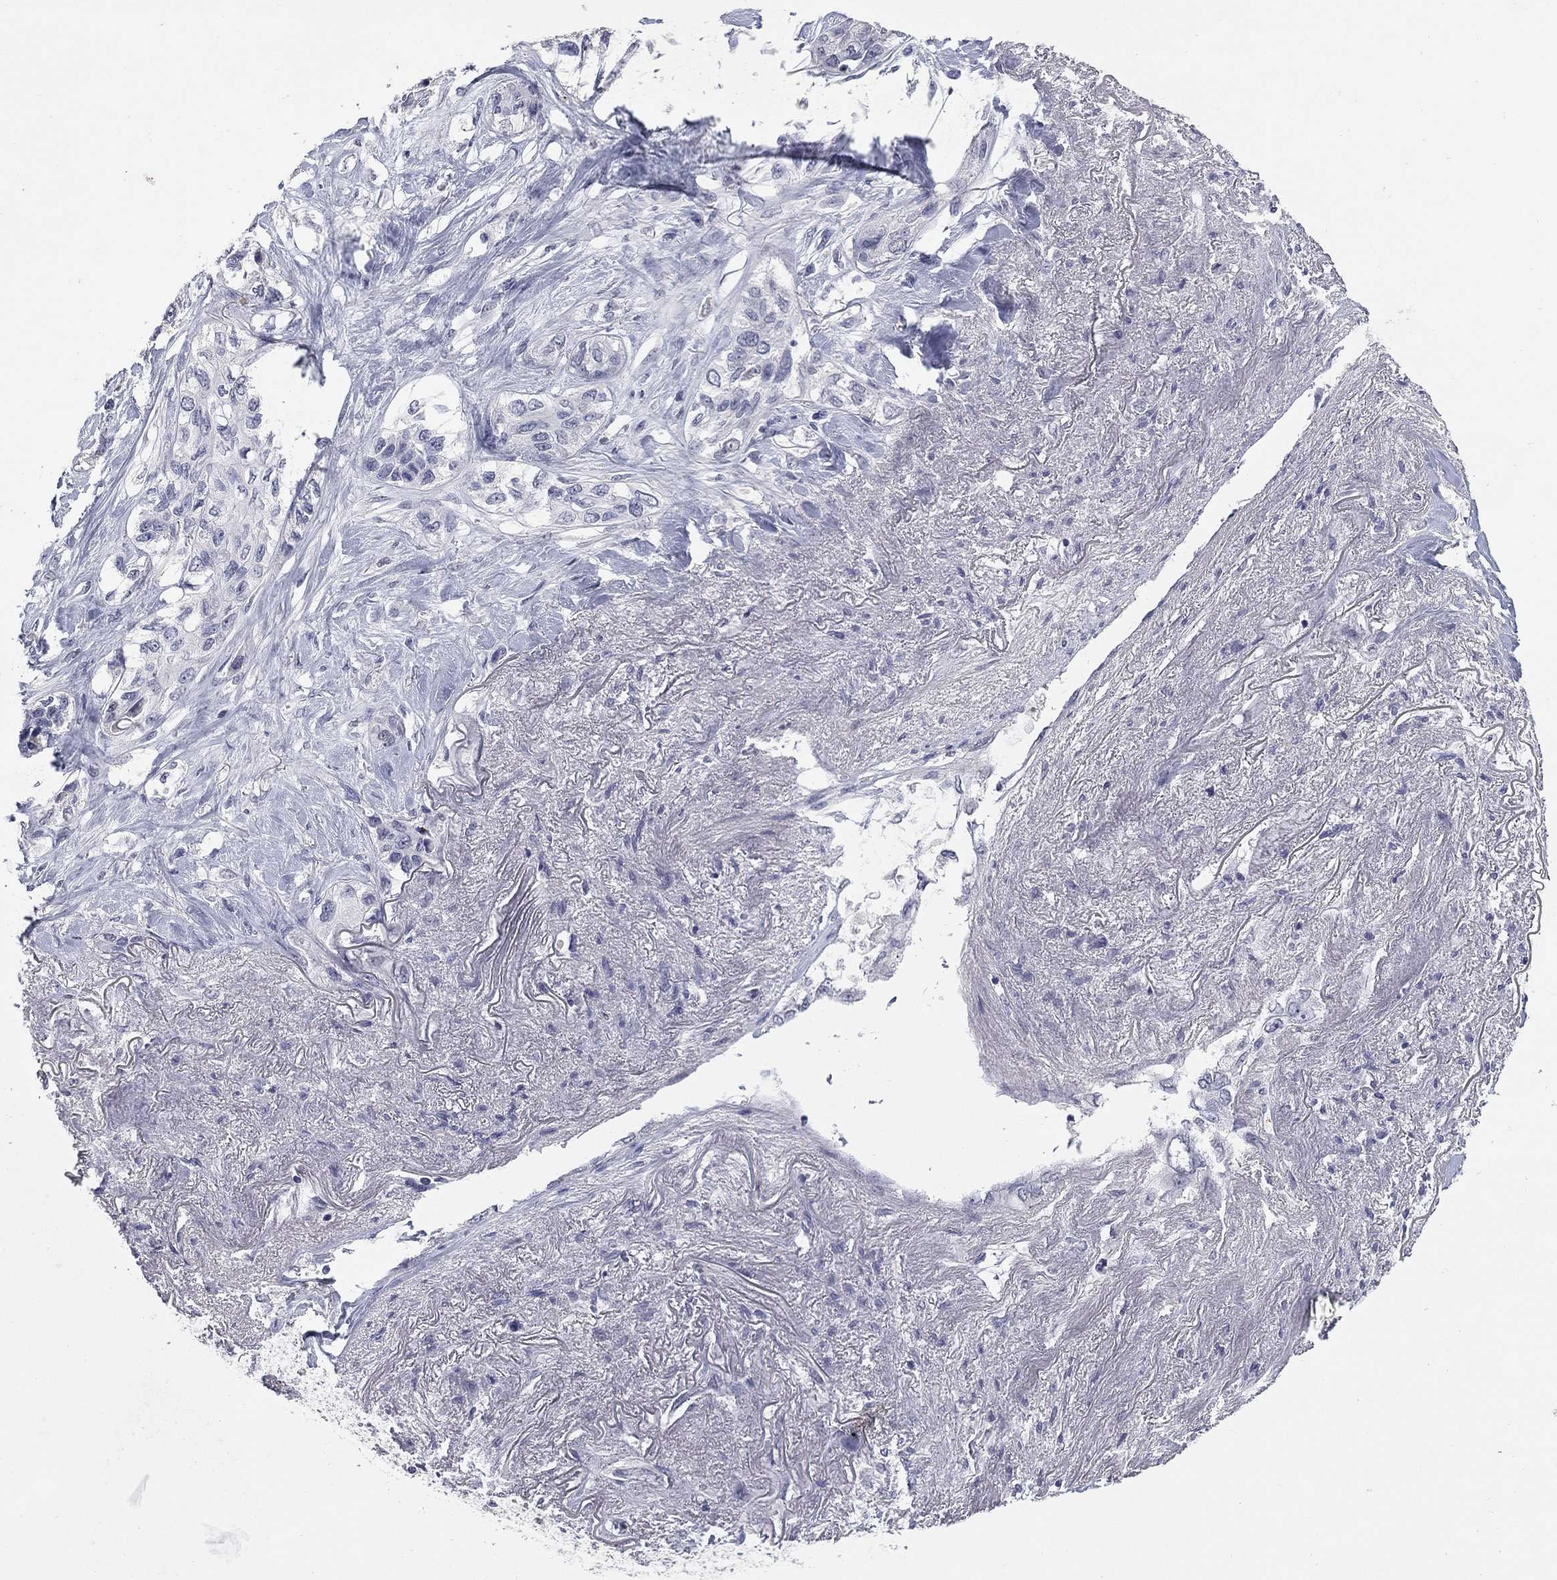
{"staining": {"intensity": "negative", "quantity": "none", "location": "none"}, "tissue": "lung cancer", "cell_type": "Tumor cells", "image_type": "cancer", "snomed": [{"axis": "morphology", "description": "Squamous cell carcinoma, NOS"}, {"axis": "topography", "description": "Lung"}], "caption": "High magnification brightfield microscopy of squamous cell carcinoma (lung) stained with DAB (brown) and counterstained with hematoxylin (blue): tumor cells show no significant expression. Brightfield microscopy of immunohistochemistry stained with DAB (3,3'-diaminobenzidine) (brown) and hematoxylin (blue), captured at high magnification.", "gene": "SLC51A", "patient": {"sex": "female", "age": 70}}